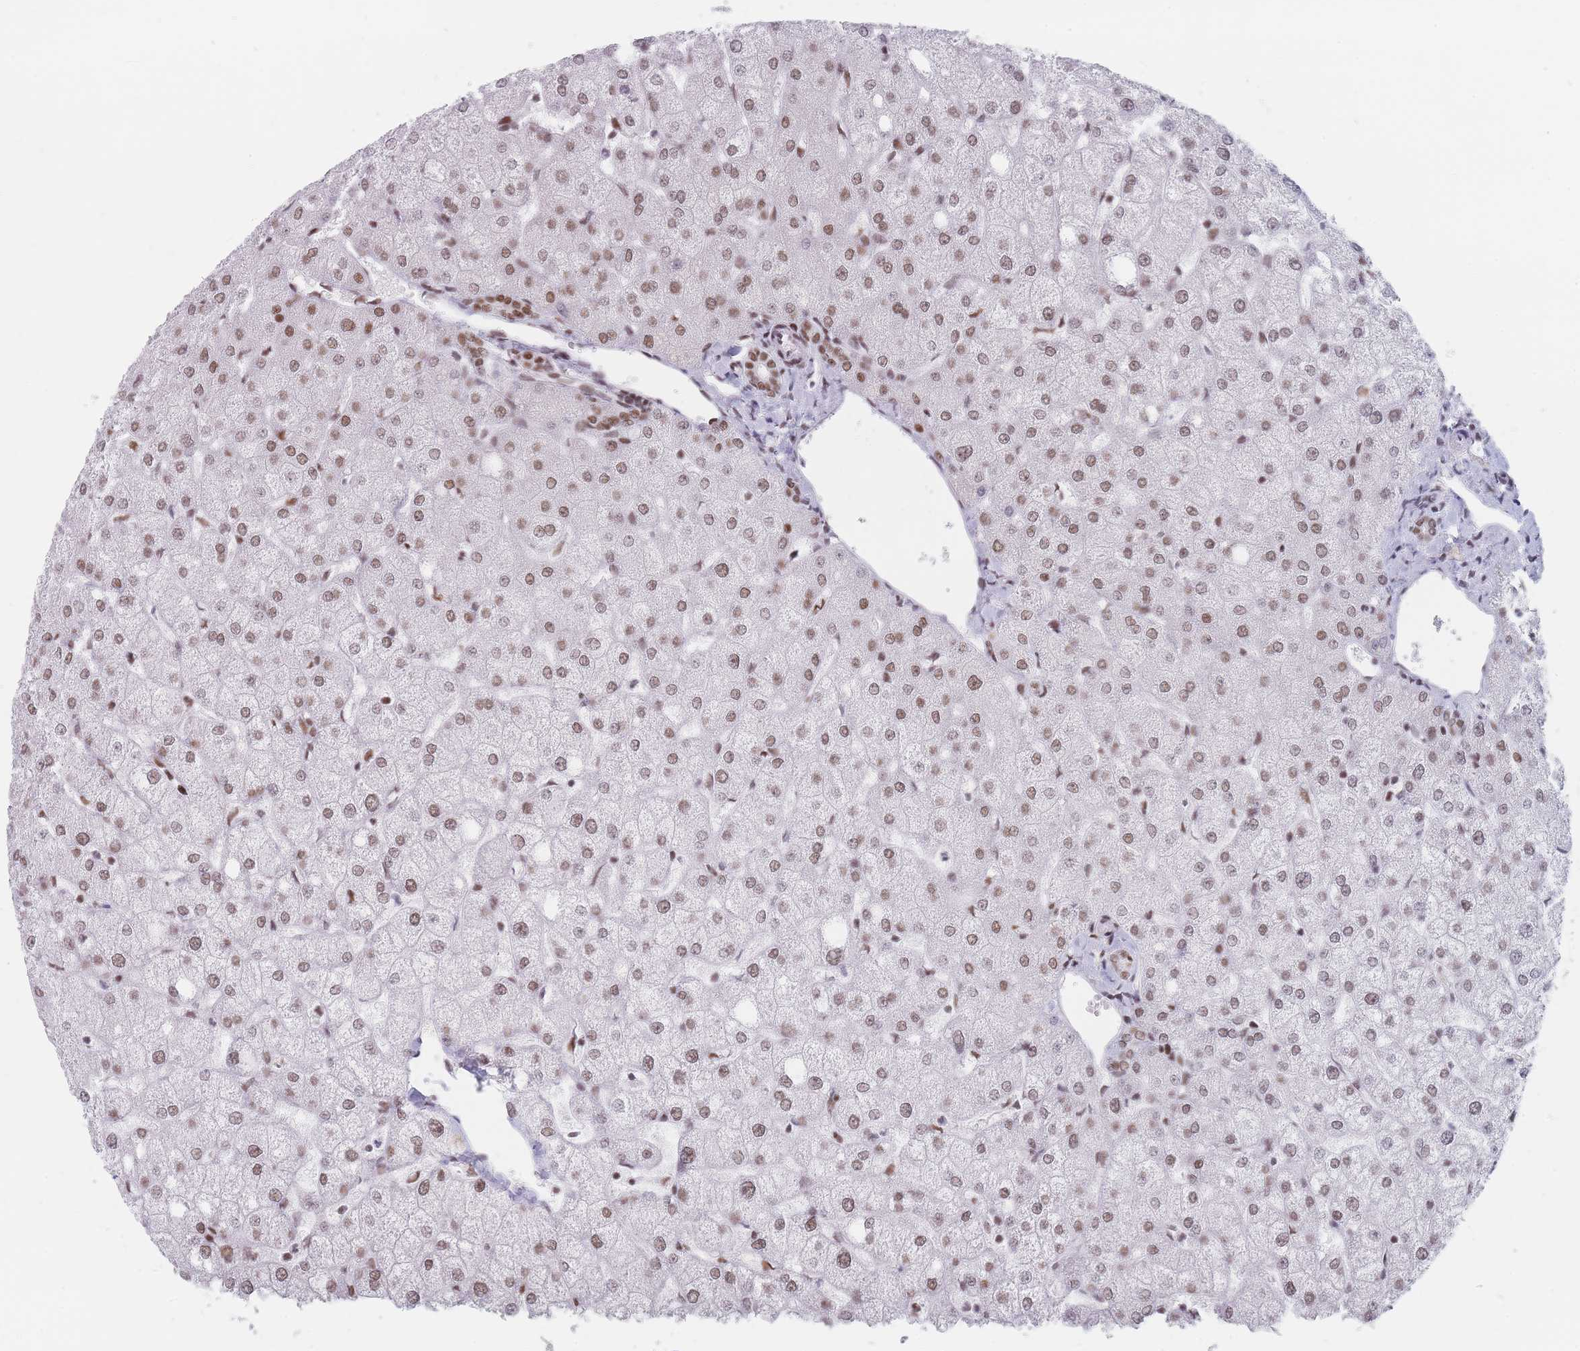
{"staining": {"intensity": "moderate", "quantity": ">75%", "location": "nuclear"}, "tissue": "liver", "cell_type": "Cholangiocytes", "image_type": "normal", "snomed": [{"axis": "morphology", "description": "Normal tissue, NOS"}, {"axis": "topography", "description": "Liver"}], "caption": "Protein staining of unremarkable liver demonstrates moderate nuclear staining in approximately >75% of cholangiocytes. (DAB (3,3'-diaminobenzidine) IHC, brown staining for protein, blue staining for nuclei).", "gene": "SAFB2", "patient": {"sex": "female", "age": 54}}